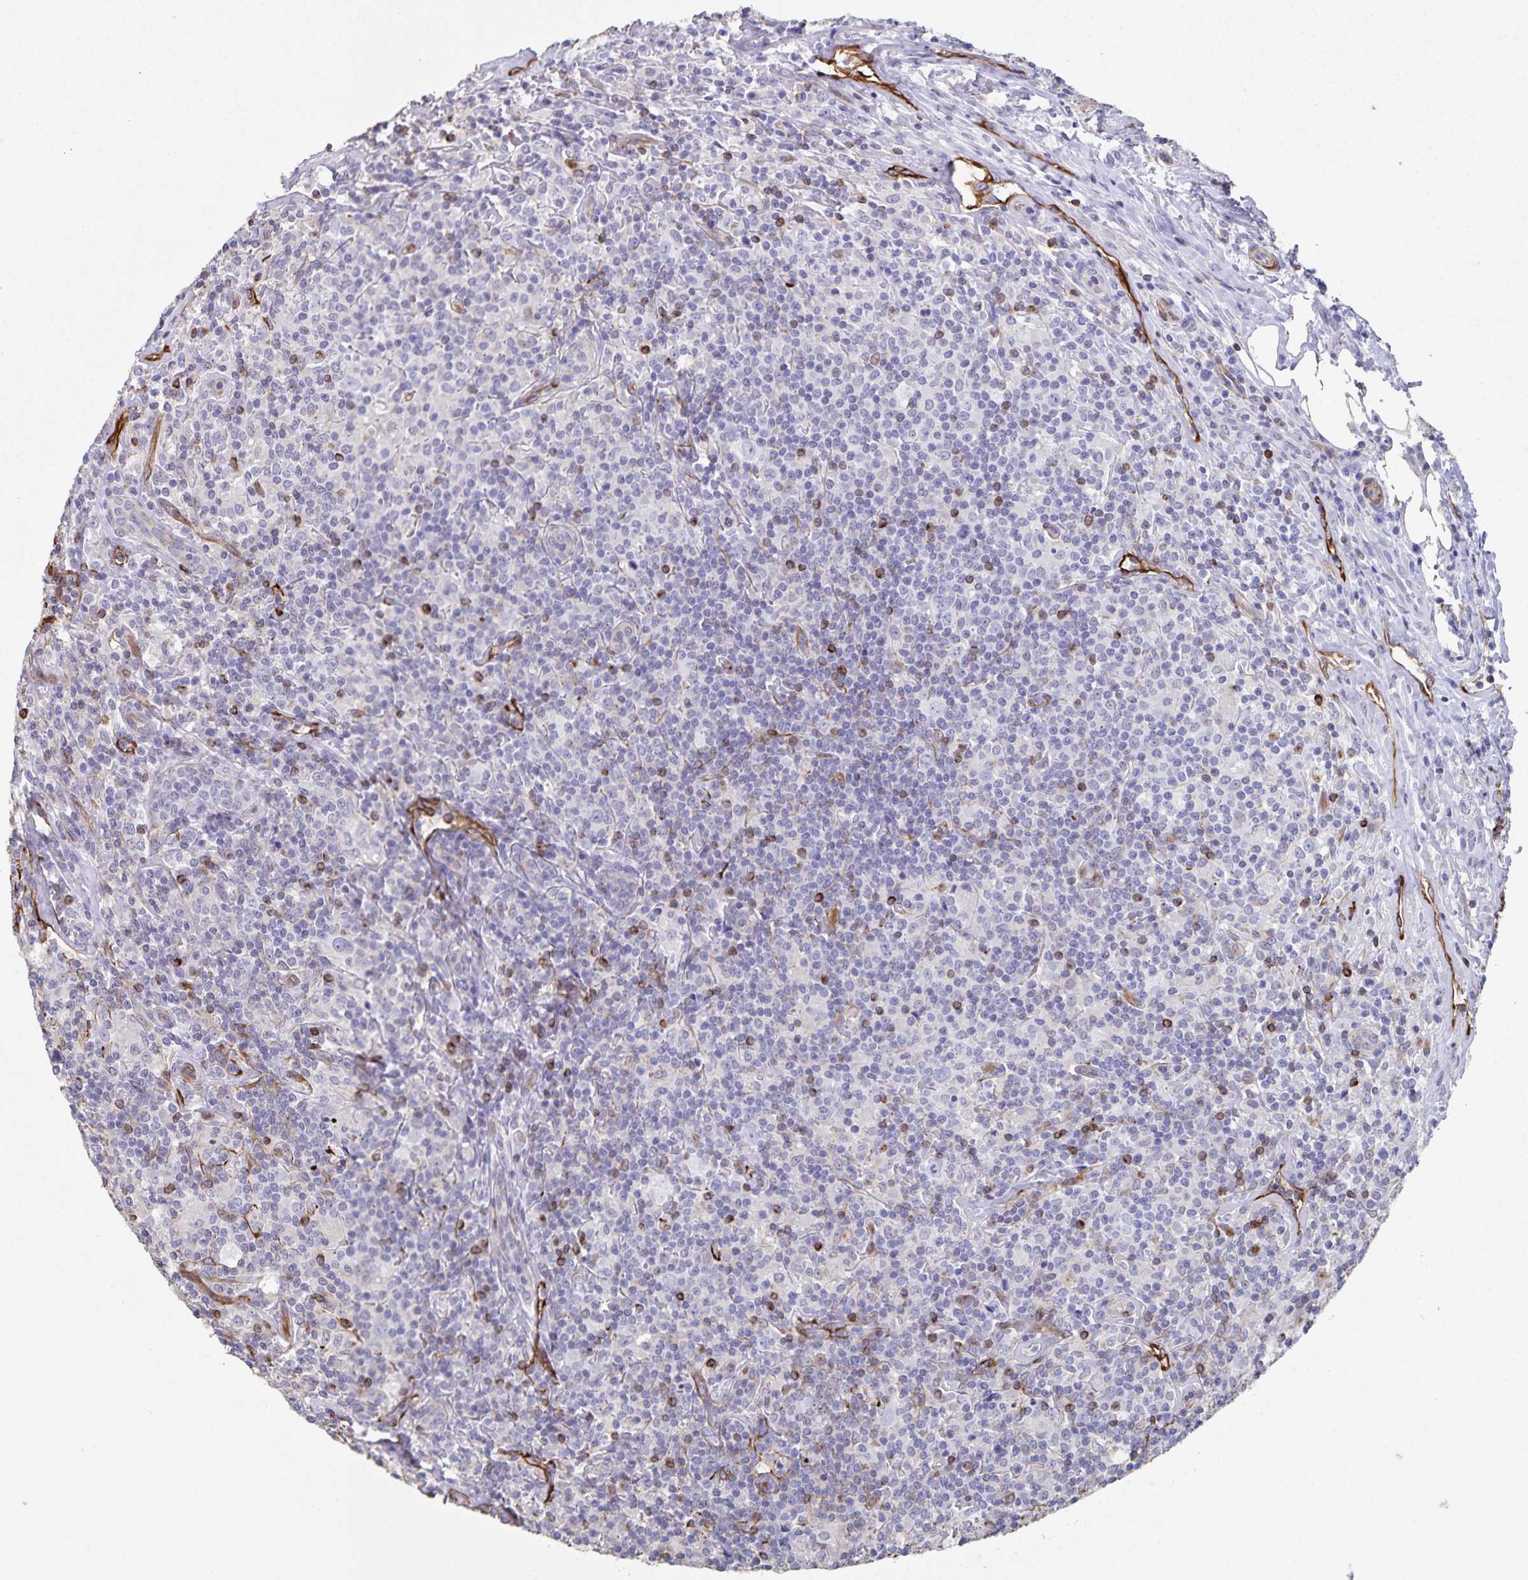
{"staining": {"intensity": "negative", "quantity": "none", "location": "none"}, "tissue": "lymphoma", "cell_type": "Tumor cells", "image_type": "cancer", "snomed": [{"axis": "morphology", "description": "Hodgkin's disease, NOS"}, {"axis": "morphology", "description": "Hodgkin's lymphoma, nodular sclerosis"}, {"axis": "topography", "description": "Lymph node"}], "caption": "Immunohistochemical staining of human lymphoma reveals no significant expression in tumor cells. (DAB (3,3'-diaminobenzidine) immunohistochemistry (IHC), high magnification).", "gene": "SYNM", "patient": {"sex": "female", "age": 10}}